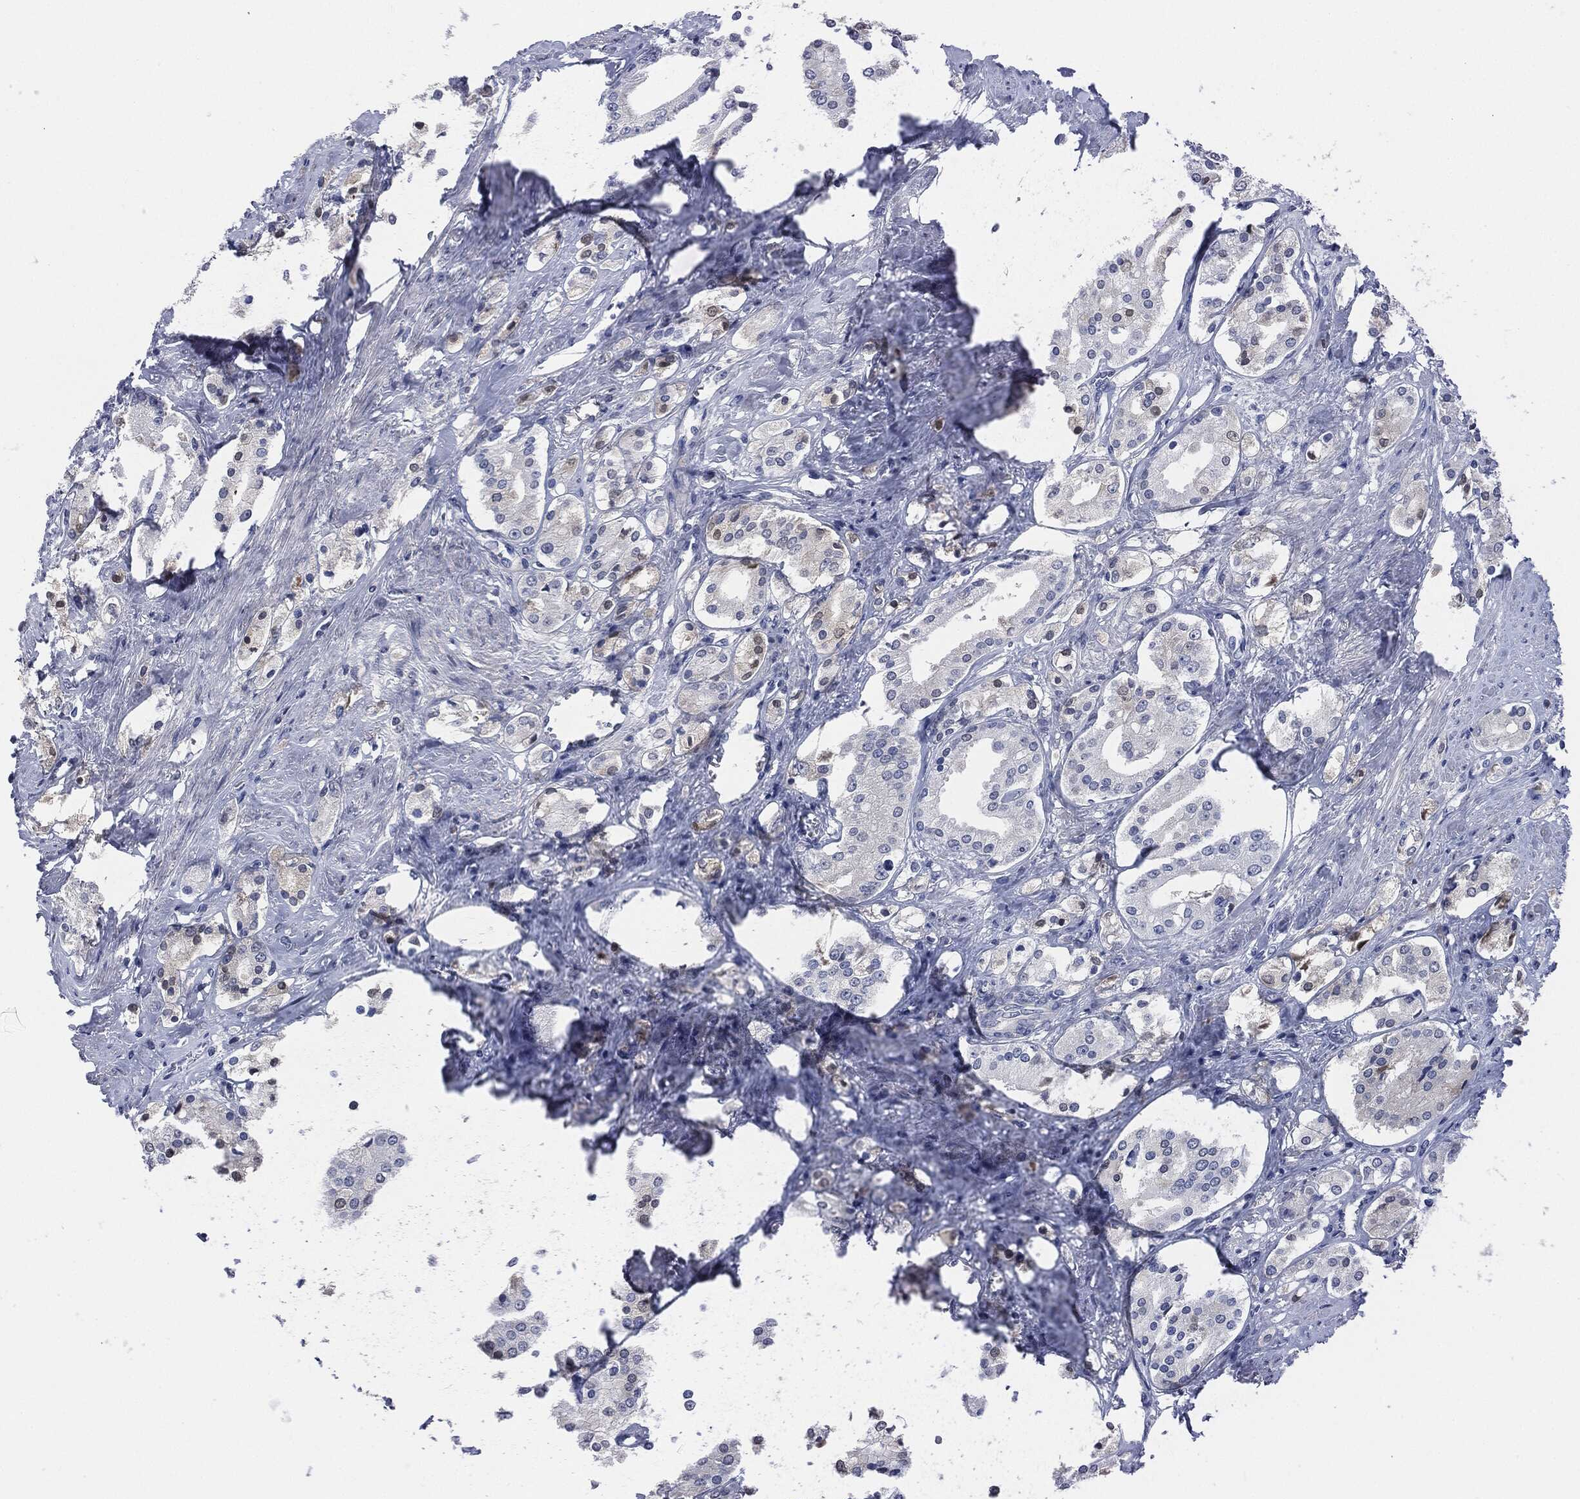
{"staining": {"intensity": "negative", "quantity": "none", "location": "none"}, "tissue": "prostate cancer", "cell_type": "Tumor cells", "image_type": "cancer", "snomed": [{"axis": "morphology", "description": "Adenocarcinoma, NOS"}, {"axis": "topography", "description": "Prostate and seminal vesicle, NOS"}, {"axis": "topography", "description": "Prostate"}], "caption": "This histopathology image is of prostate cancer stained with immunohistochemistry to label a protein in brown with the nuclei are counter-stained blue. There is no expression in tumor cells. (DAB (3,3'-diaminobenzidine) immunohistochemistry with hematoxylin counter stain).", "gene": "SIGLEC7", "patient": {"sex": "male", "age": 67}}